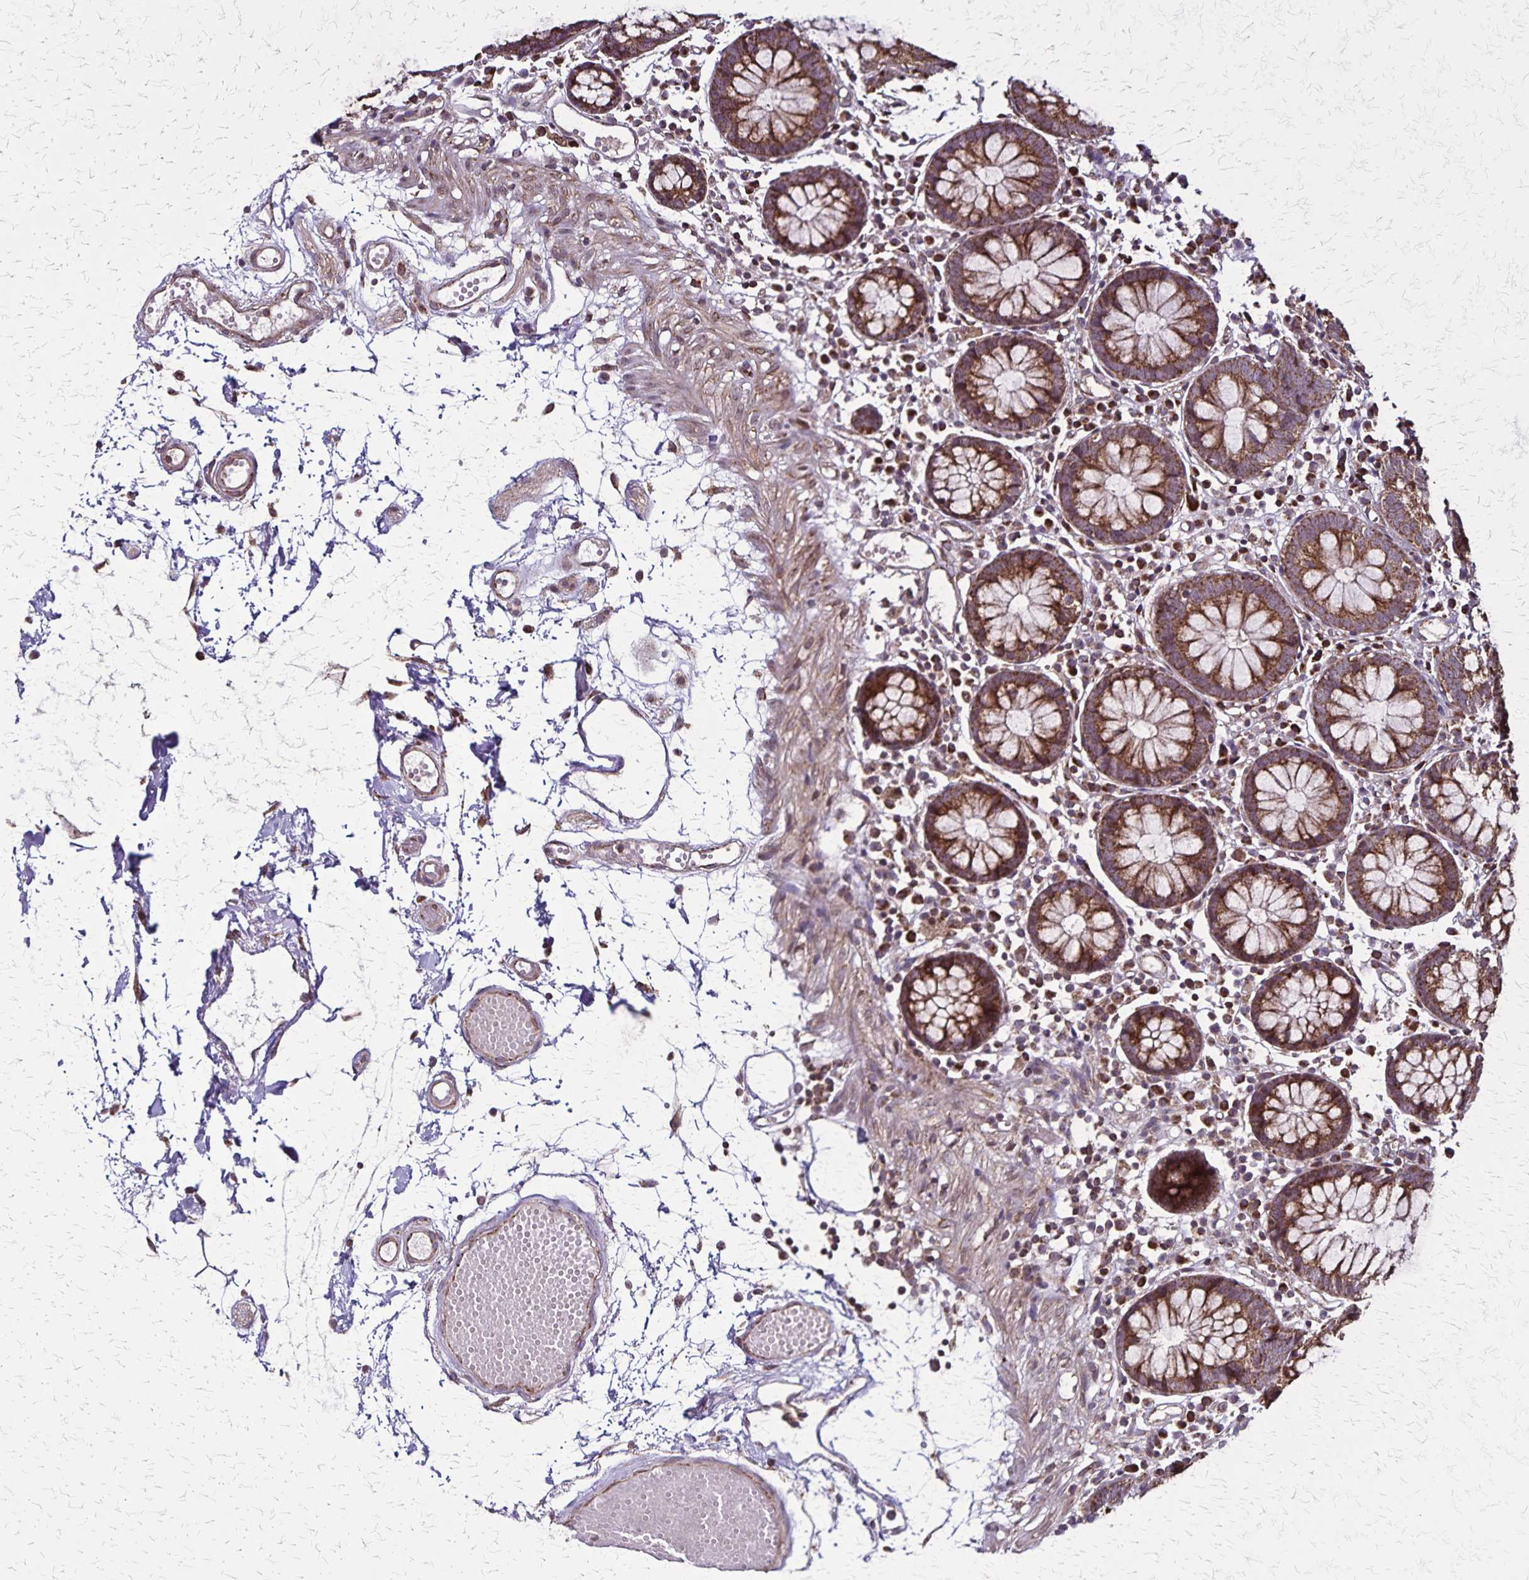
{"staining": {"intensity": "moderate", "quantity": ">75%", "location": "cytoplasmic/membranous"}, "tissue": "colon", "cell_type": "Endothelial cells", "image_type": "normal", "snomed": [{"axis": "morphology", "description": "Normal tissue, NOS"}, {"axis": "morphology", "description": "Adenocarcinoma, NOS"}, {"axis": "topography", "description": "Colon"}], "caption": "This image demonstrates normal colon stained with immunohistochemistry to label a protein in brown. The cytoplasmic/membranous of endothelial cells show moderate positivity for the protein. Nuclei are counter-stained blue.", "gene": "NFS1", "patient": {"sex": "male", "age": 83}}